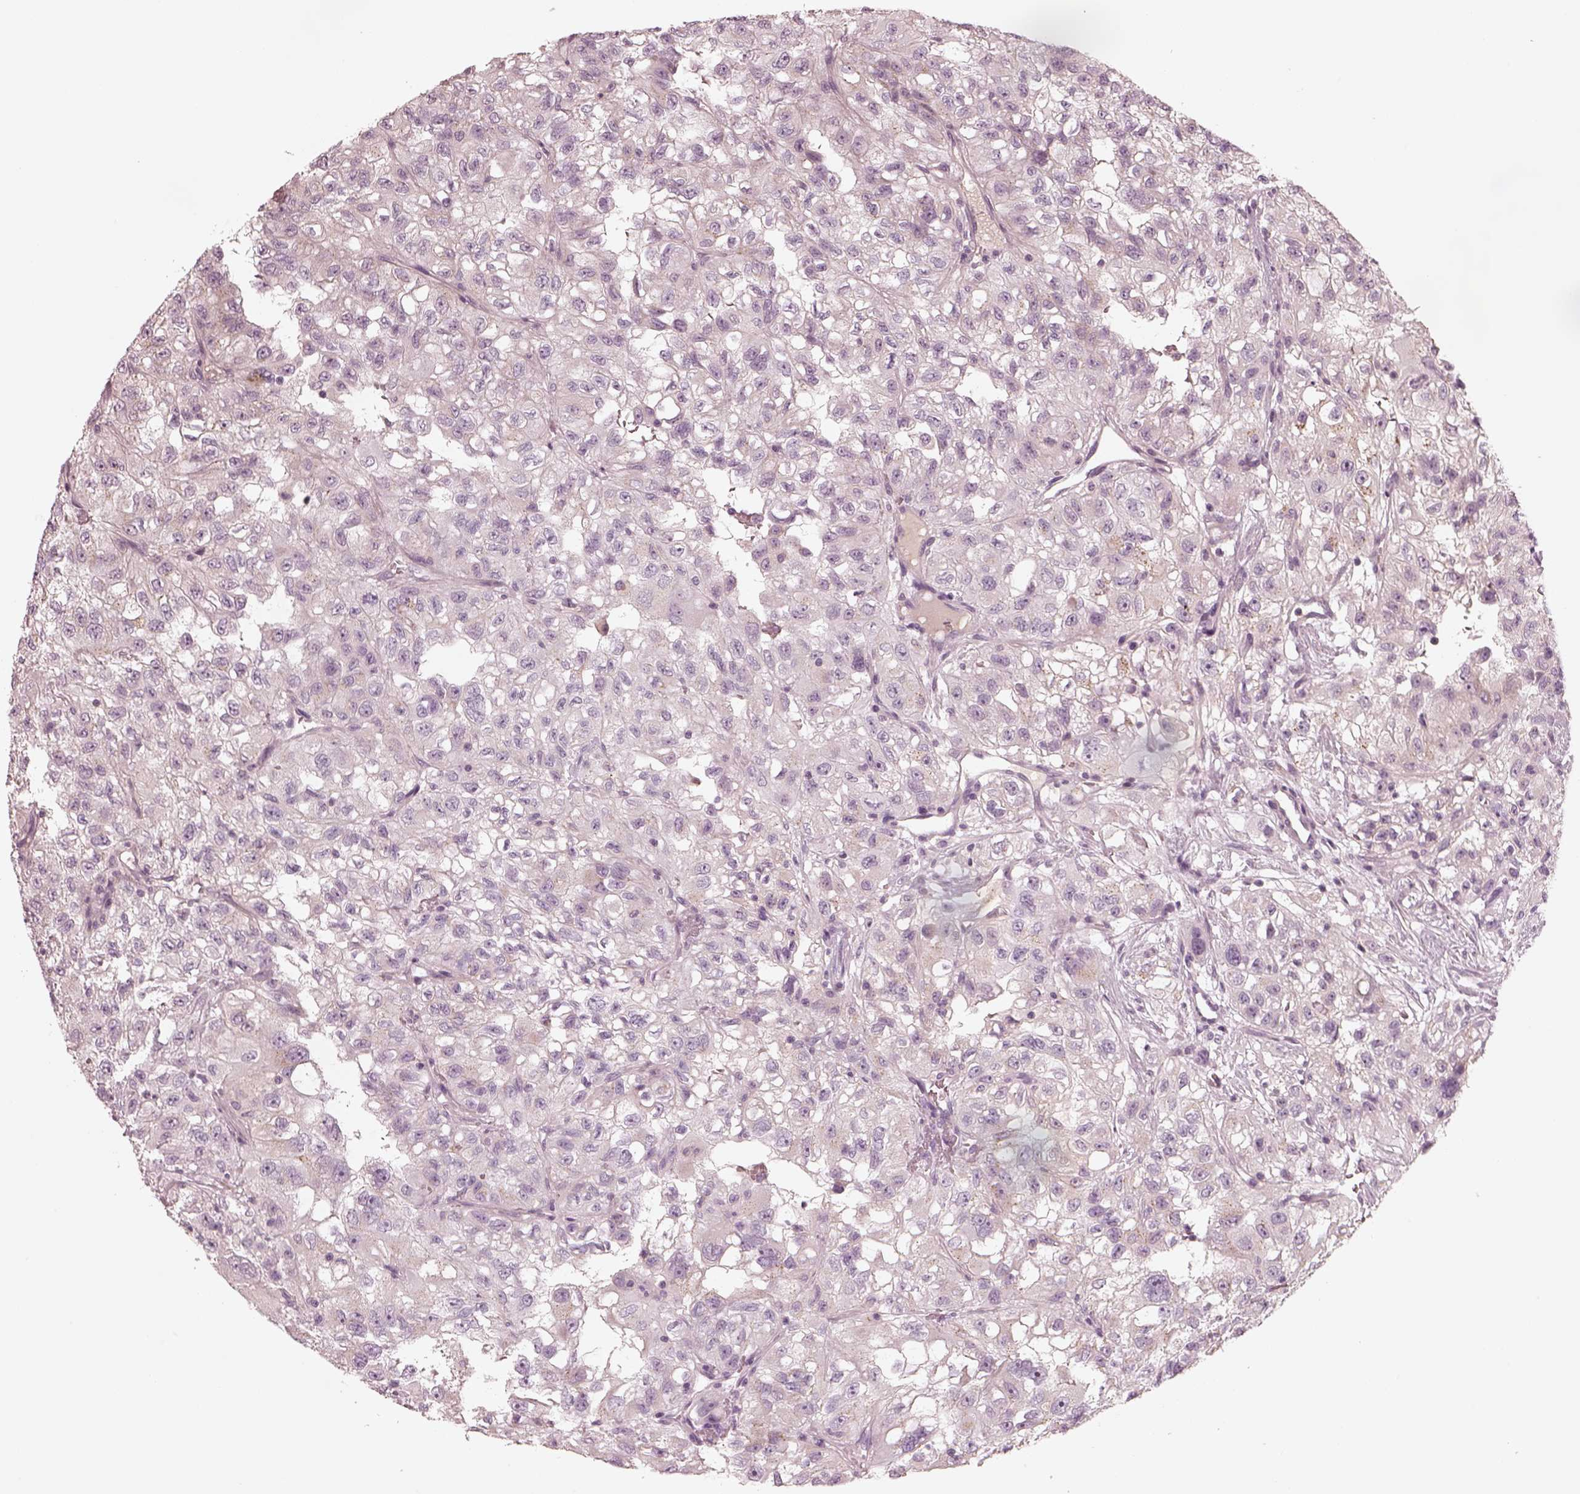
{"staining": {"intensity": "negative", "quantity": "none", "location": "none"}, "tissue": "renal cancer", "cell_type": "Tumor cells", "image_type": "cancer", "snomed": [{"axis": "morphology", "description": "Adenocarcinoma, NOS"}, {"axis": "topography", "description": "Kidney"}], "caption": "The histopathology image displays no staining of tumor cells in renal cancer (adenocarcinoma).", "gene": "SDCBP2", "patient": {"sex": "male", "age": 64}}